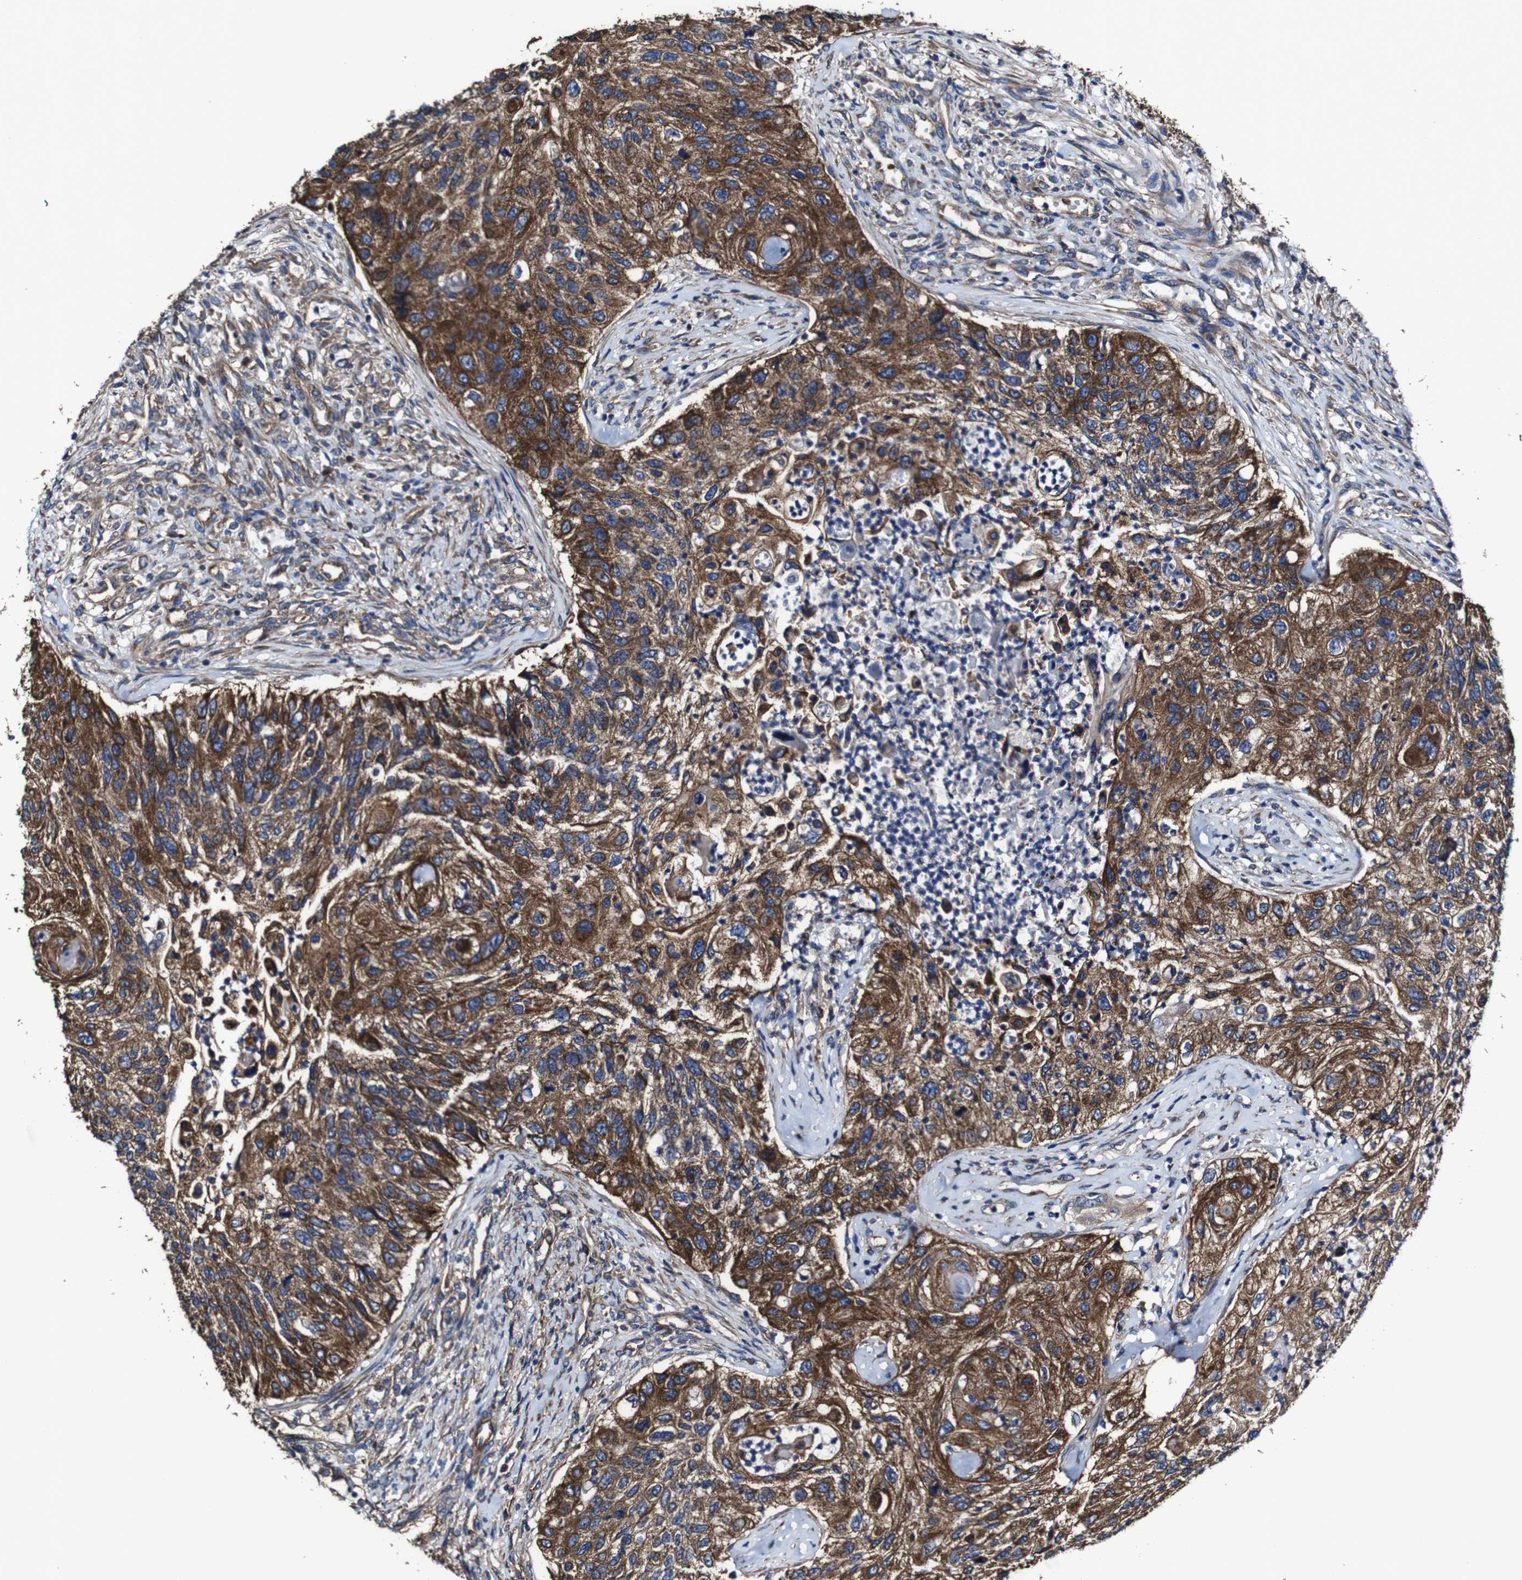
{"staining": {"intensity": "strong", "quantity": ">75%", "location": "cytoplasmic/membranous"}, "tissue": "urothelial cancer", "cell_type": "Tumor cells", "image_type": "cancer", "snomed": [{"axis": "morphology", "description": "Urothelial carcinoma, High grade"}, {"axis": "topography", "description": "Urinary bladder"}], "caption": "This is a histology image of IHC staining of urothelial cancer, which shows strong positivity in the cytoplasmic/membranous of tumor cells.", "gene": "CSF1R", "patient": {"sex": "female", "age": 60}}